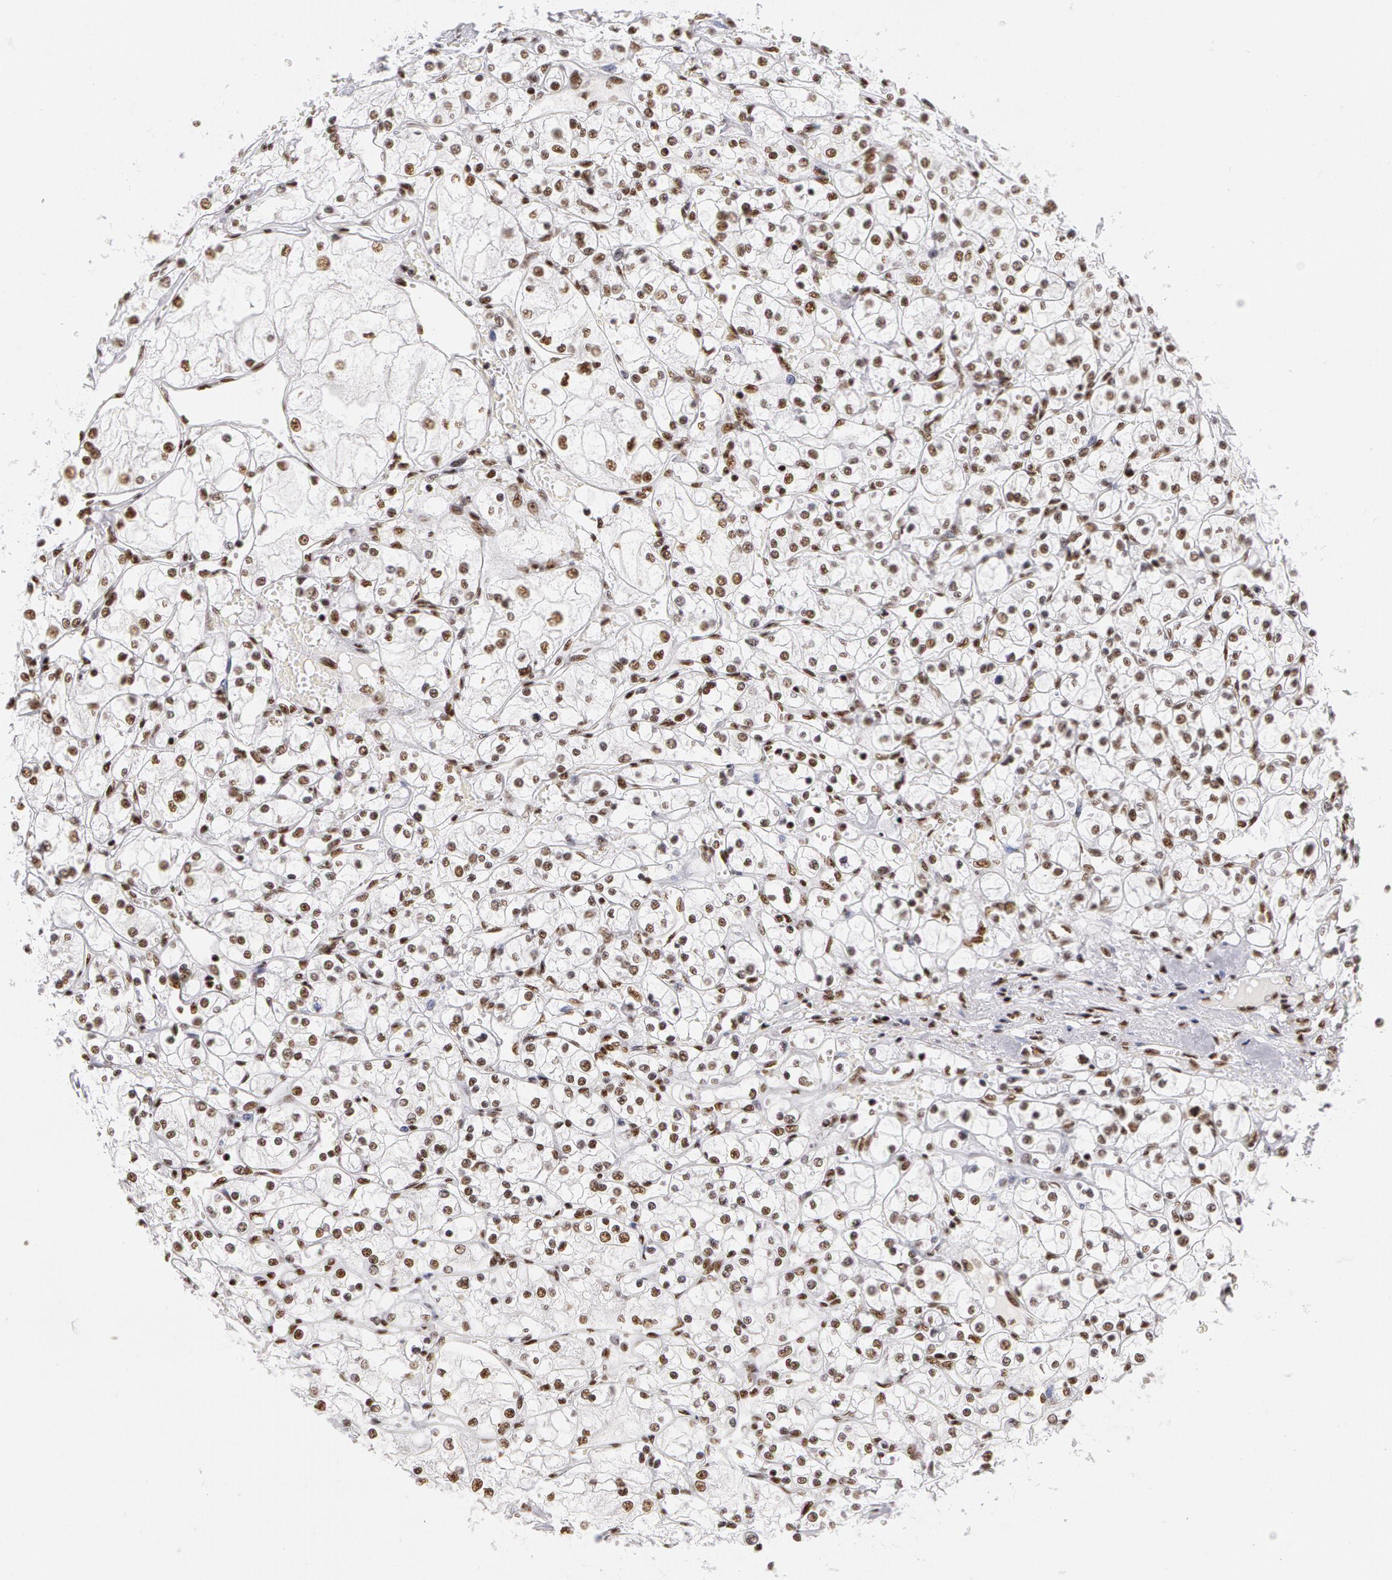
{"staining": {"intensity": "weak", "quantity": ">75%", "location": "nuclear"}, "tissue": "renal cancer", "cell_type": "Tumor cells", "image_type": "cancer", "snomed": [{"axis": "morphology", "description": "Adenocarcinoma, NOS"}, {"axis": "topography", "description": "Kidney"}], "caption": "Renal cancer (adenocarcinoma) stained with DAB (3,3'-diaminobenzidine) immunohistochemistry shows low levels of weak nuclear expression in approximately >75% of tumor cells.", "gene": "PNN", "patient": {"sex": "male", "age": 61}}